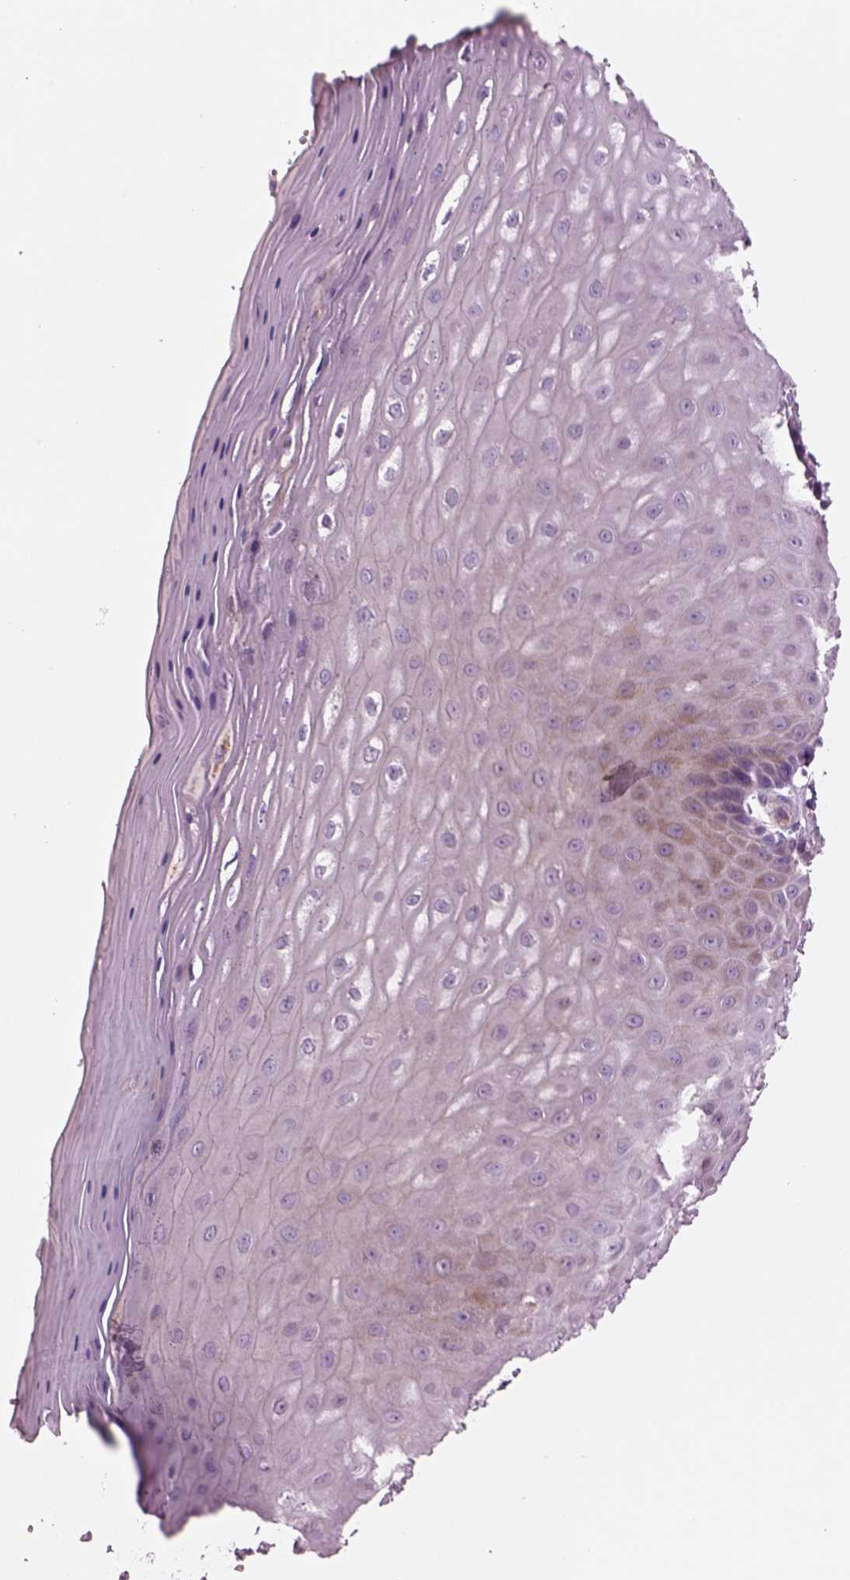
{"staining": {"intensity": "weak", "quantity": "<25%", "location": "cytoplasmic/membranous"}, "tissue": "vagina", "cell_type": "Squamous epithelial cells", "image_type": "normal", "snomed": [{"axis": "morphology", "description": "Normal tissue, NOS"}, {"axis": "topography", "description": "Vagina"}], "caption": "Micrograph shows no protein positivity in squamous epithelial cells of normal vagina.", "gene": "PLPP7", "patient": {"sex": "female", "age": 83}}